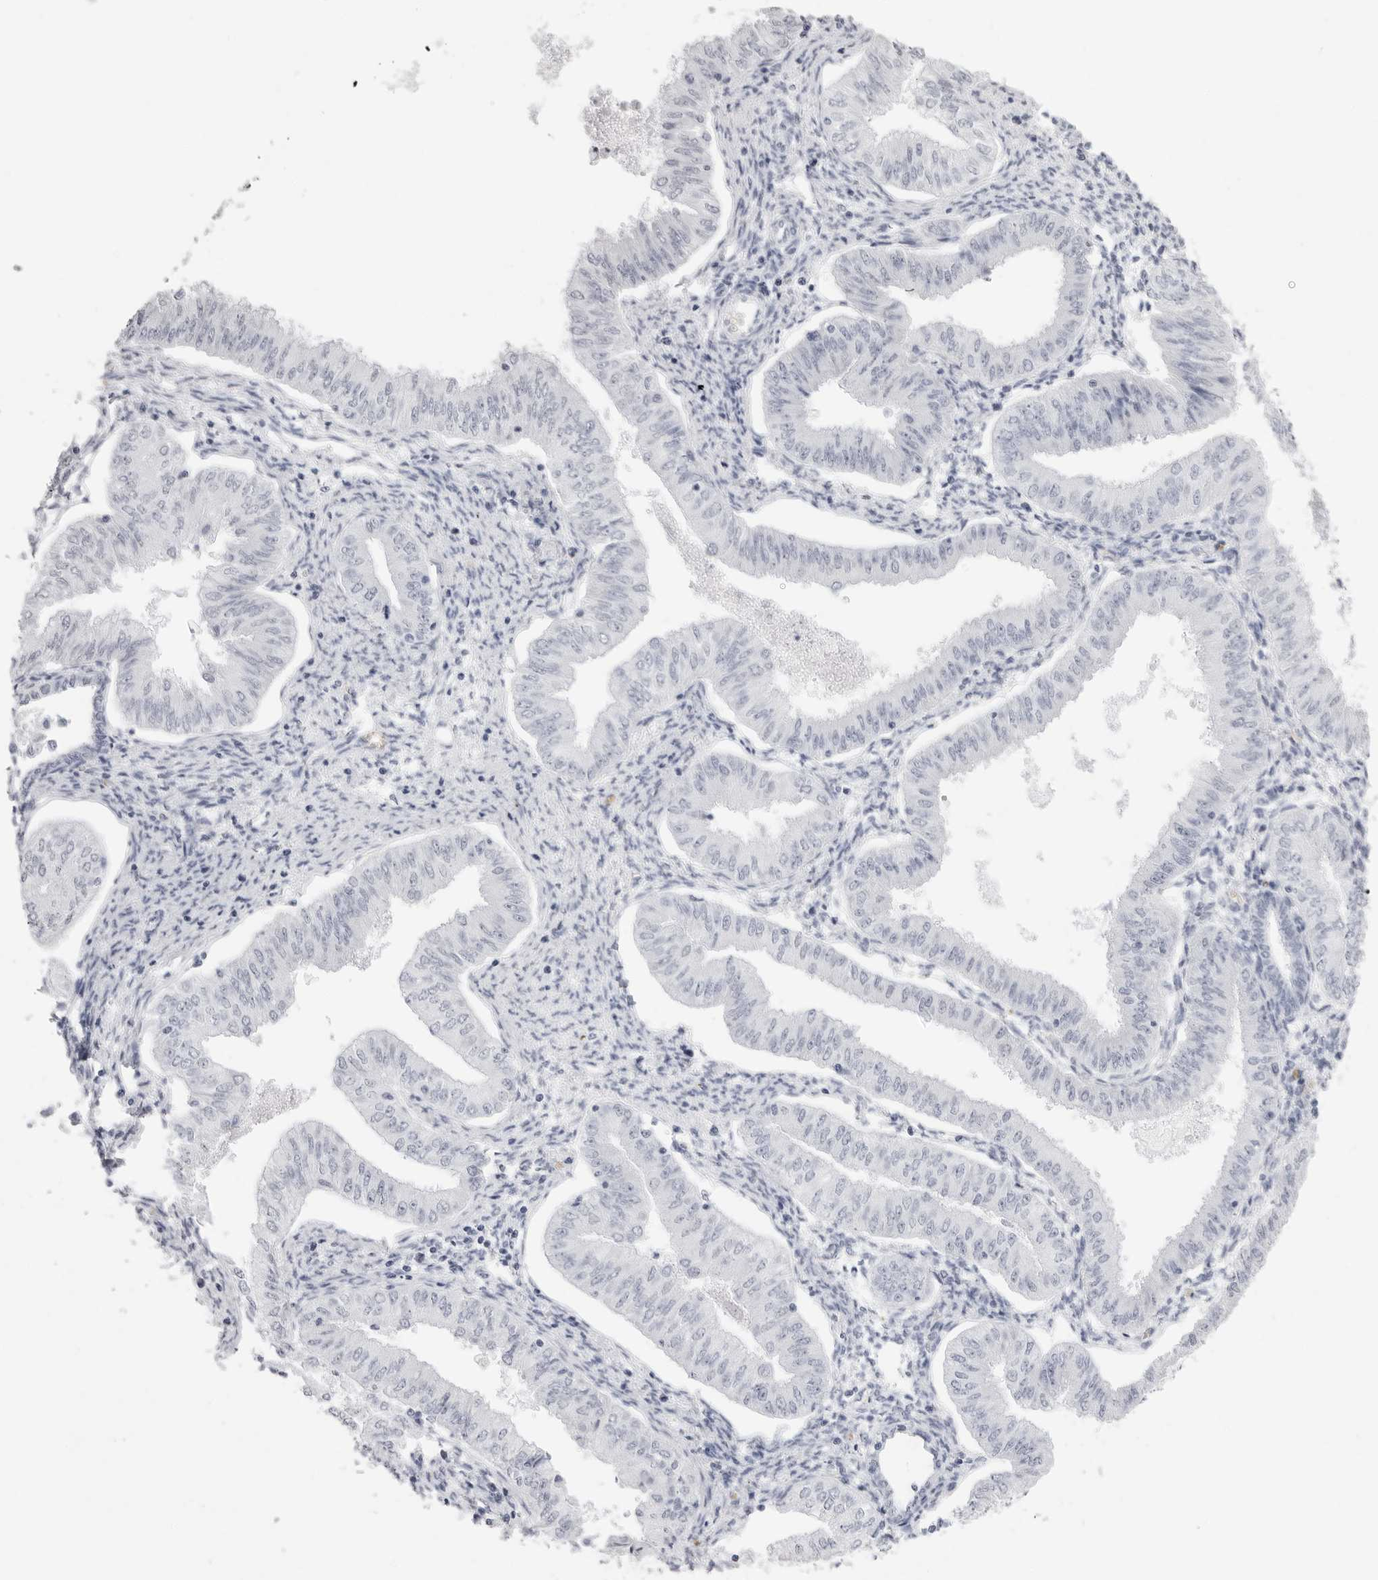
{"staining": {"intensity": "negative", "quantity": "none", "location": "none"}, "tissue": "endometrial cancer", "cell_type": "Tumor cells", "image_type": "cancer", "snomed": [{"axis": "morphology", "description": "Normal tissue, NOS"}, {"axis": "morphology", "description": "Adenocarcinoma, NOS"}, {"axis": "topography", "description": "Endometrium"}], "caption": "Human endometrial adenocarcinoma stained for a protein using immunohistochemistry displays no positivity in tumor cells.", "gene": "TSSK1B", "patient": {"sex": "female", "age": 53}}